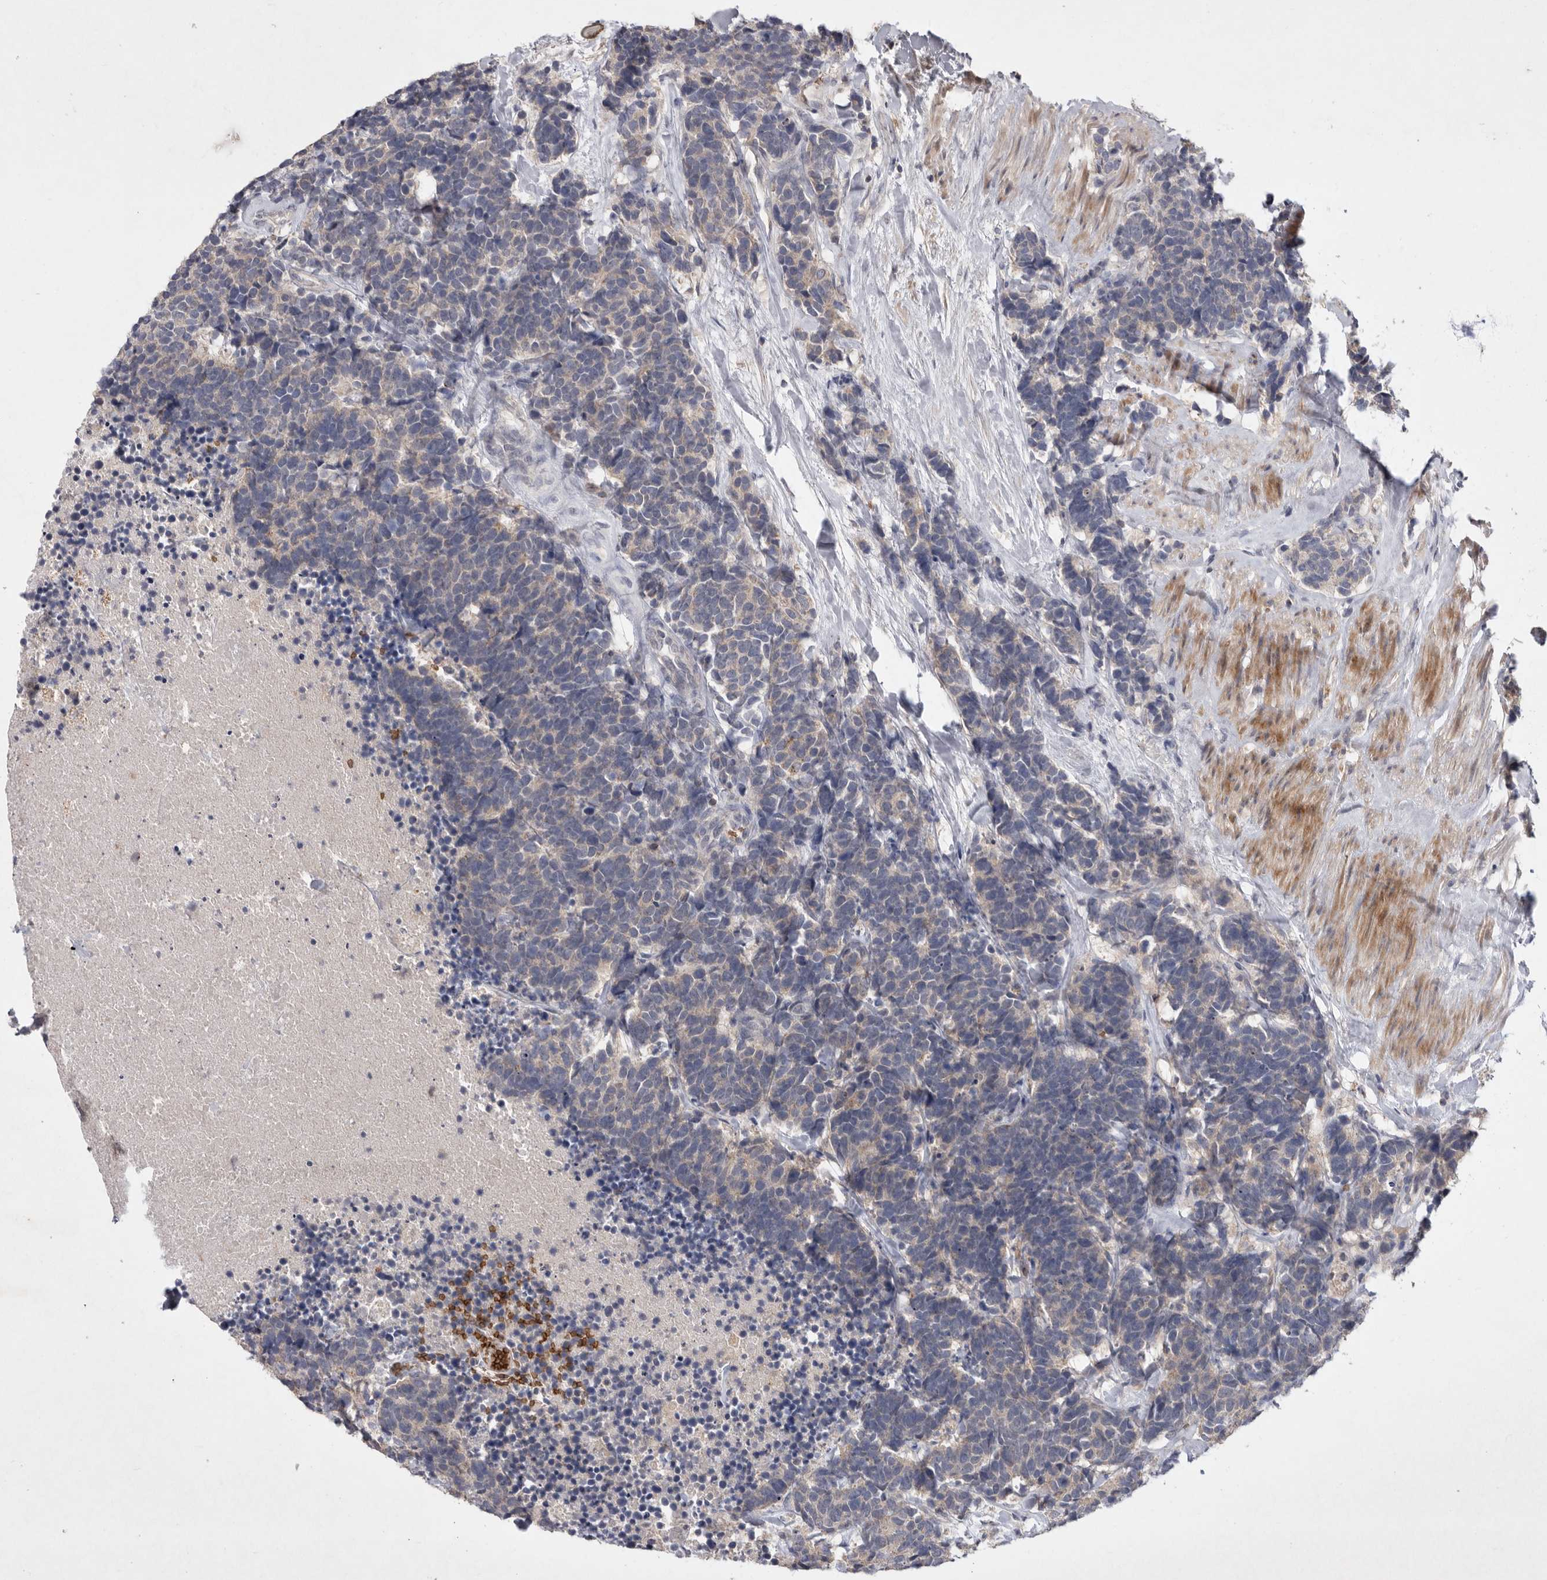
{"staining": {"intensity": "weak", "quantity": "<25%", "location": "cytoplasmic/membranous"}, "tissue": "carcinoid", "cell_type": "Tumor cells", "image_type": "cancer", "snomed": [{"axis": "morphology", "description": "Carcinoma, NOS"}, {"axis": "morphology", "description": "Carcinoid, malignant, NOS"}, {"axis": "topography", "description": "Urinary bladder"}], "caption": "The image exhibits no significant expression in tumor cells of carcinoid.", "gene": "TNFSF14", "patient": {"sex": "male", "age": 57}}